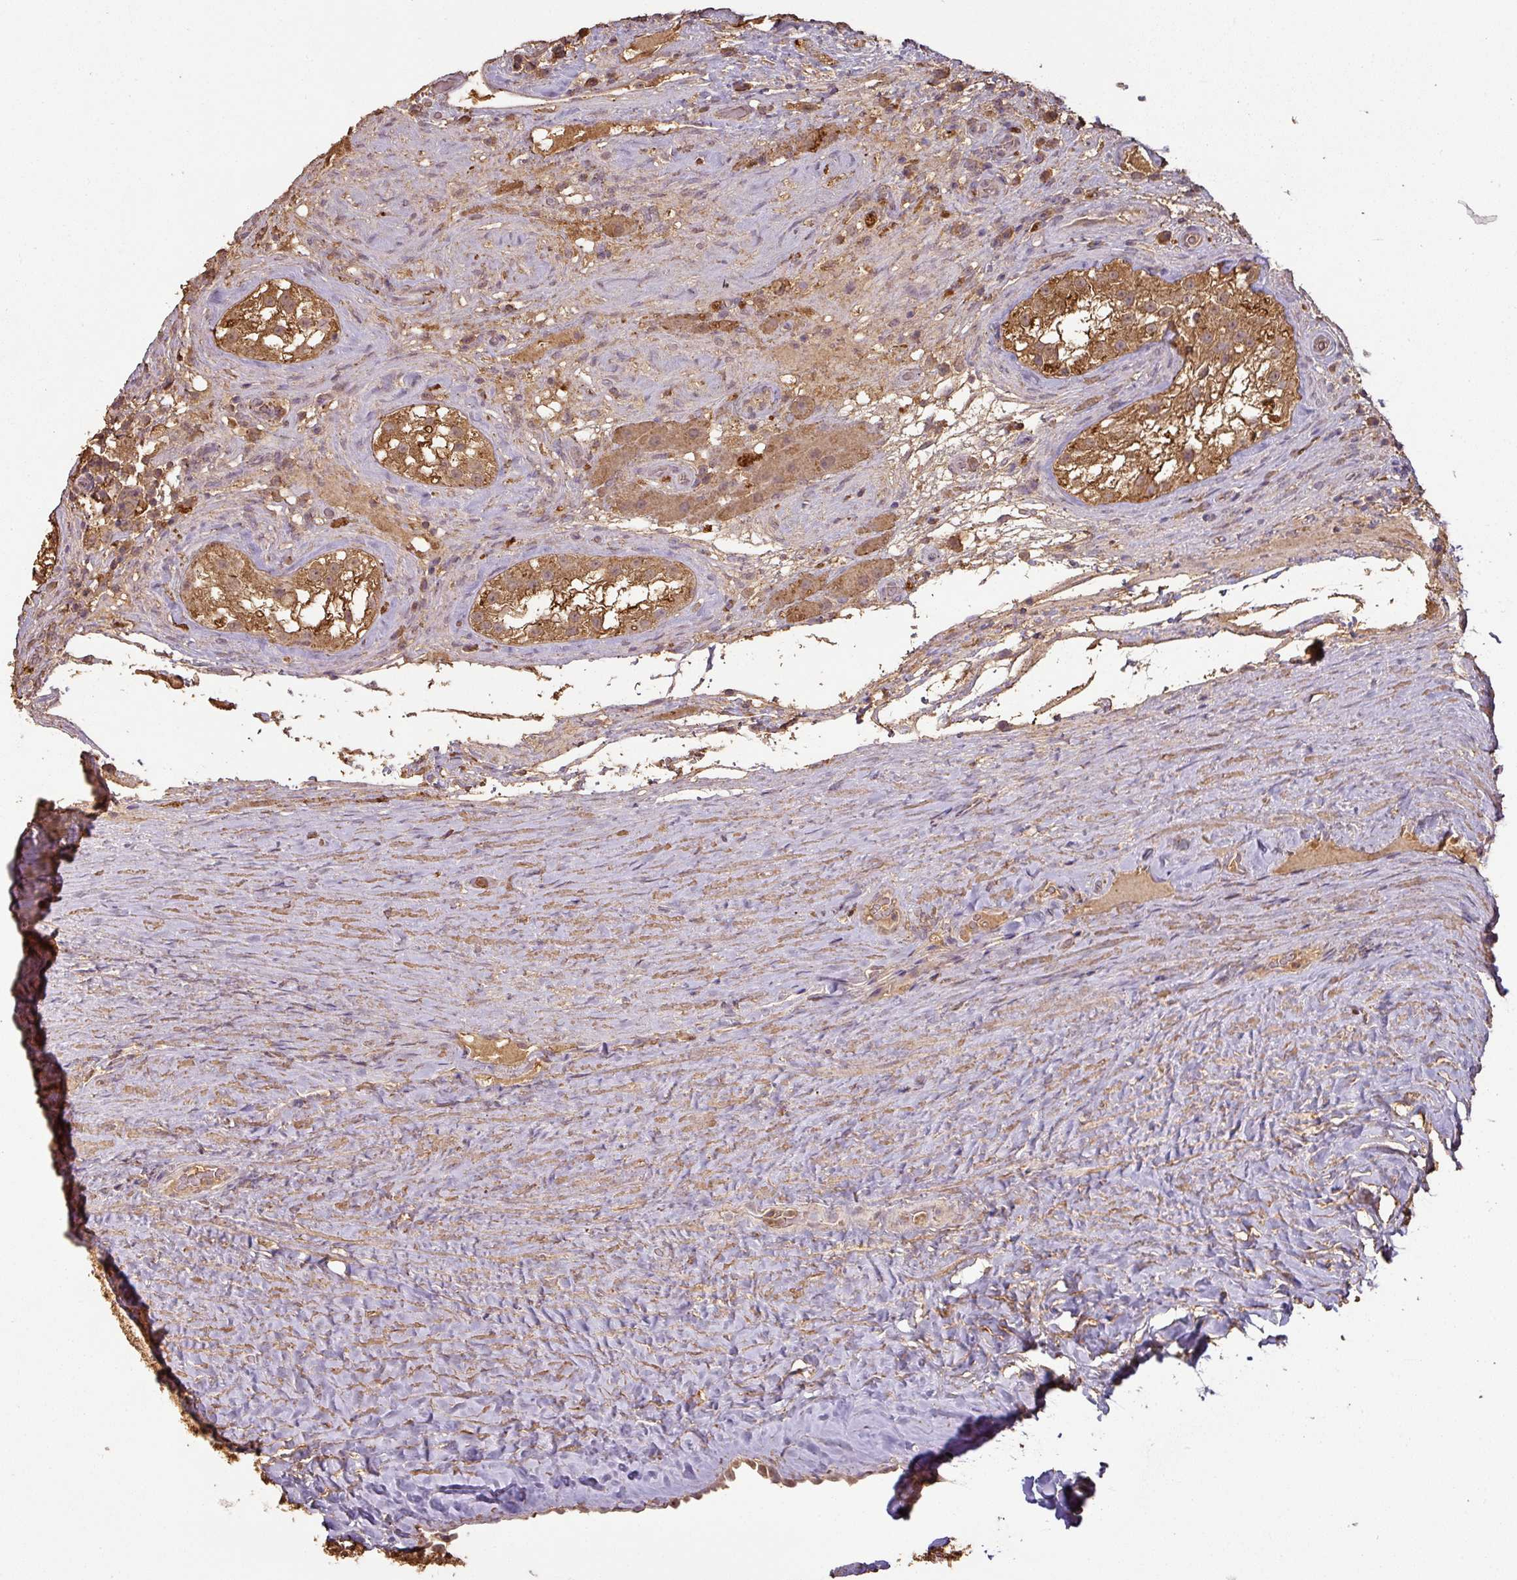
{"staining": {"intensity": "moderate", "quantity": ">75%", "location": "cytoplasmic/membranous"}, "tissue": "testis cancer", "cell_type": "Tumor cells", "image_type": "cancer", "snomed": [{"axis": "morphology", "description": "Seminoma, NOS"}, {"axis": "morphology", "description": "Carcinoma, Embryonal, NOS"}, {"axis": "topography", "description": "Testis"}], "caption": "Human testis cancer (embryonal carcinoma) stained with a brown dye exhibits moderate cytoplasmic/membranous positive staining in about >75% of tumor cells.", "gene": "ATAT1", "patient": {"sex": "male", "age": 41}}